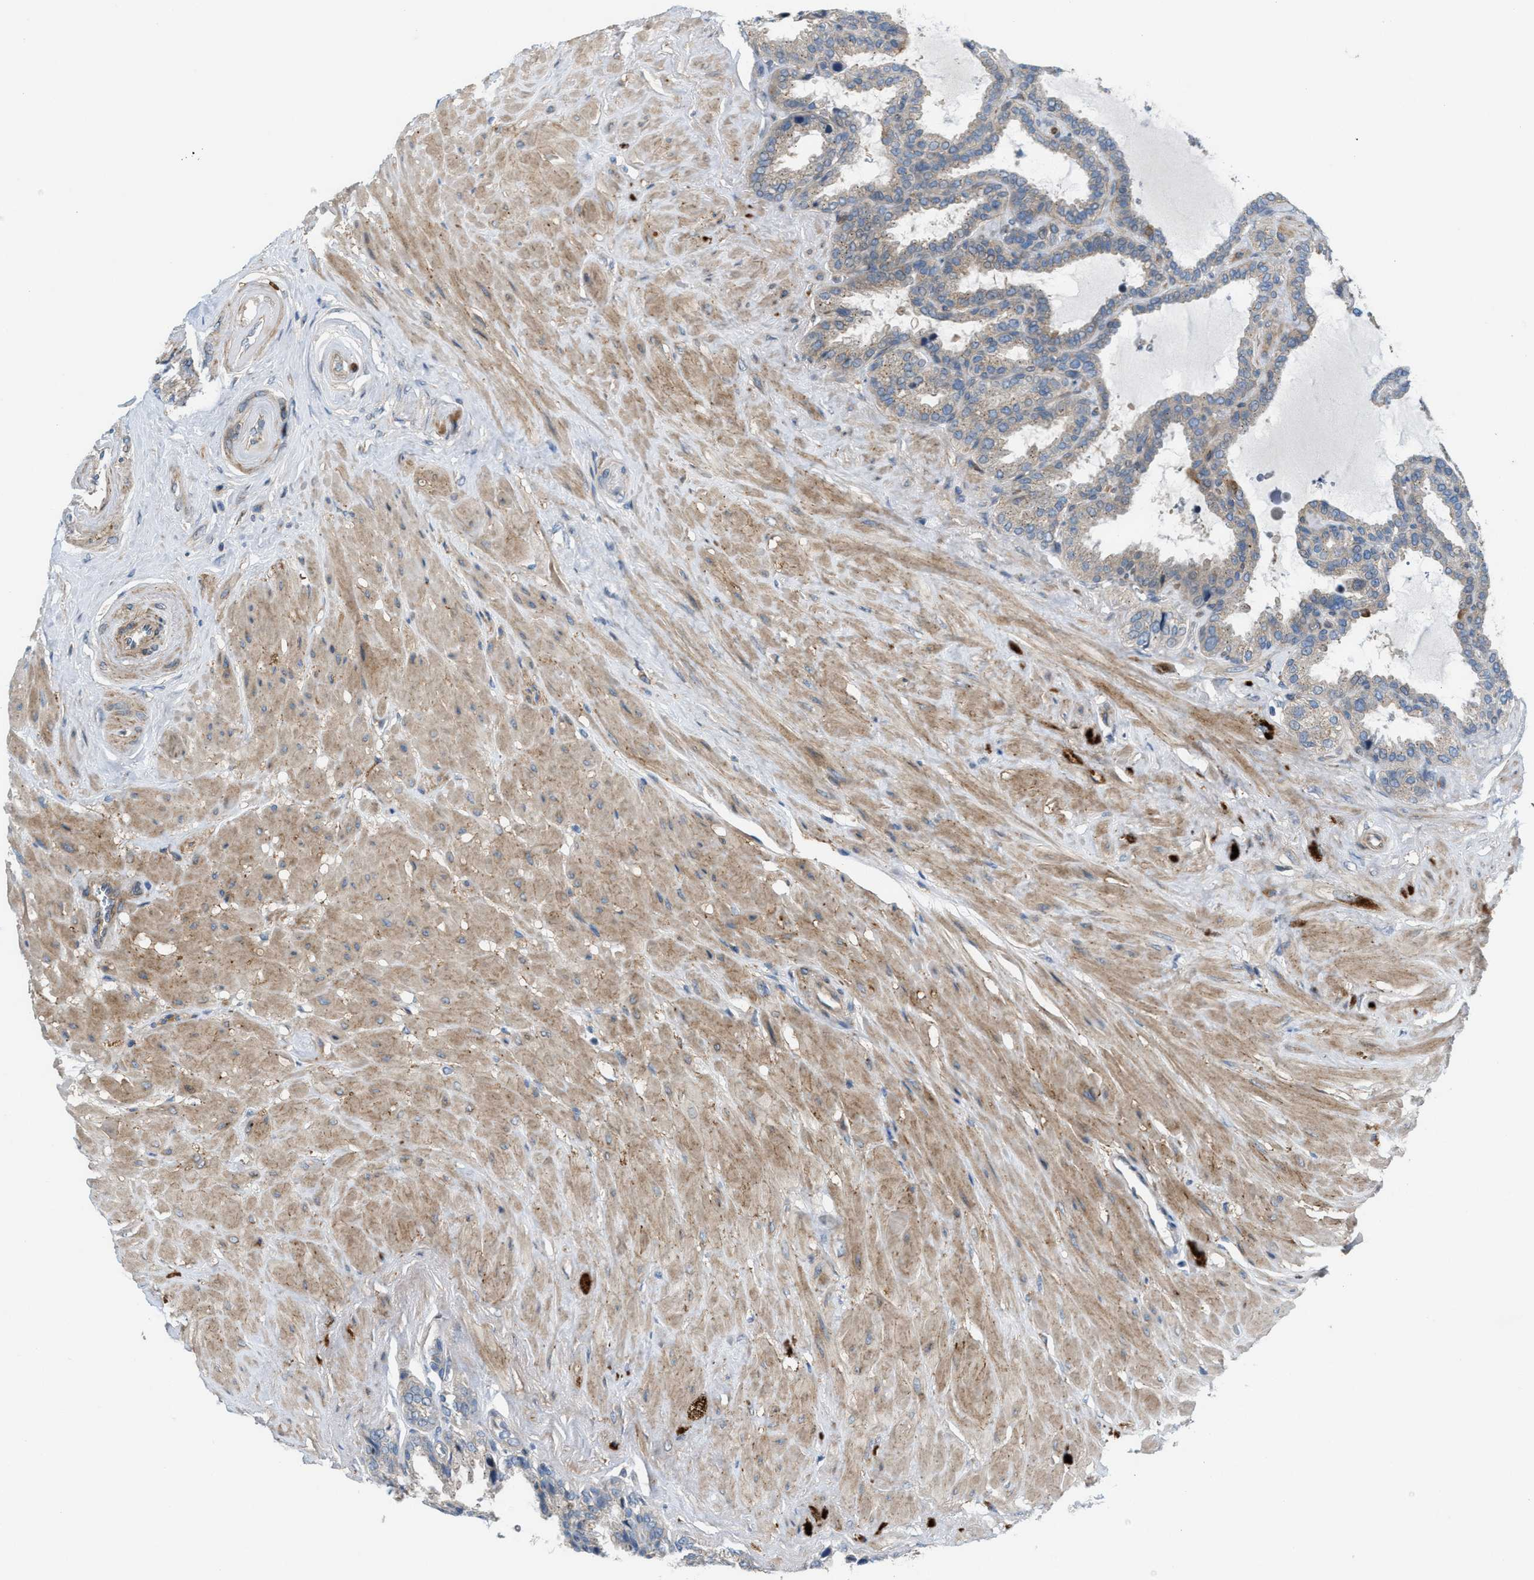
{"staining": {"intensity": "weak", "quantity": "<25%", "location": "cytoplasmic/membranous"}, "tissue": "seminal vesicle", "cell_type": "Glandular cells", "image_type": "normal", "snomed": [{"axis": "morphology", "description": "Normal tissue, NOS"}, {"axis": "topography", "description": "Seminal veicle"}], "caption": "This is an immunohistochemistry (IHC) photomicrograph of normal human seminal vesicle. There is no expression in glandular cells.", "gene": "CYB5D1", "patient": {"sex": "male", "age": 46}}